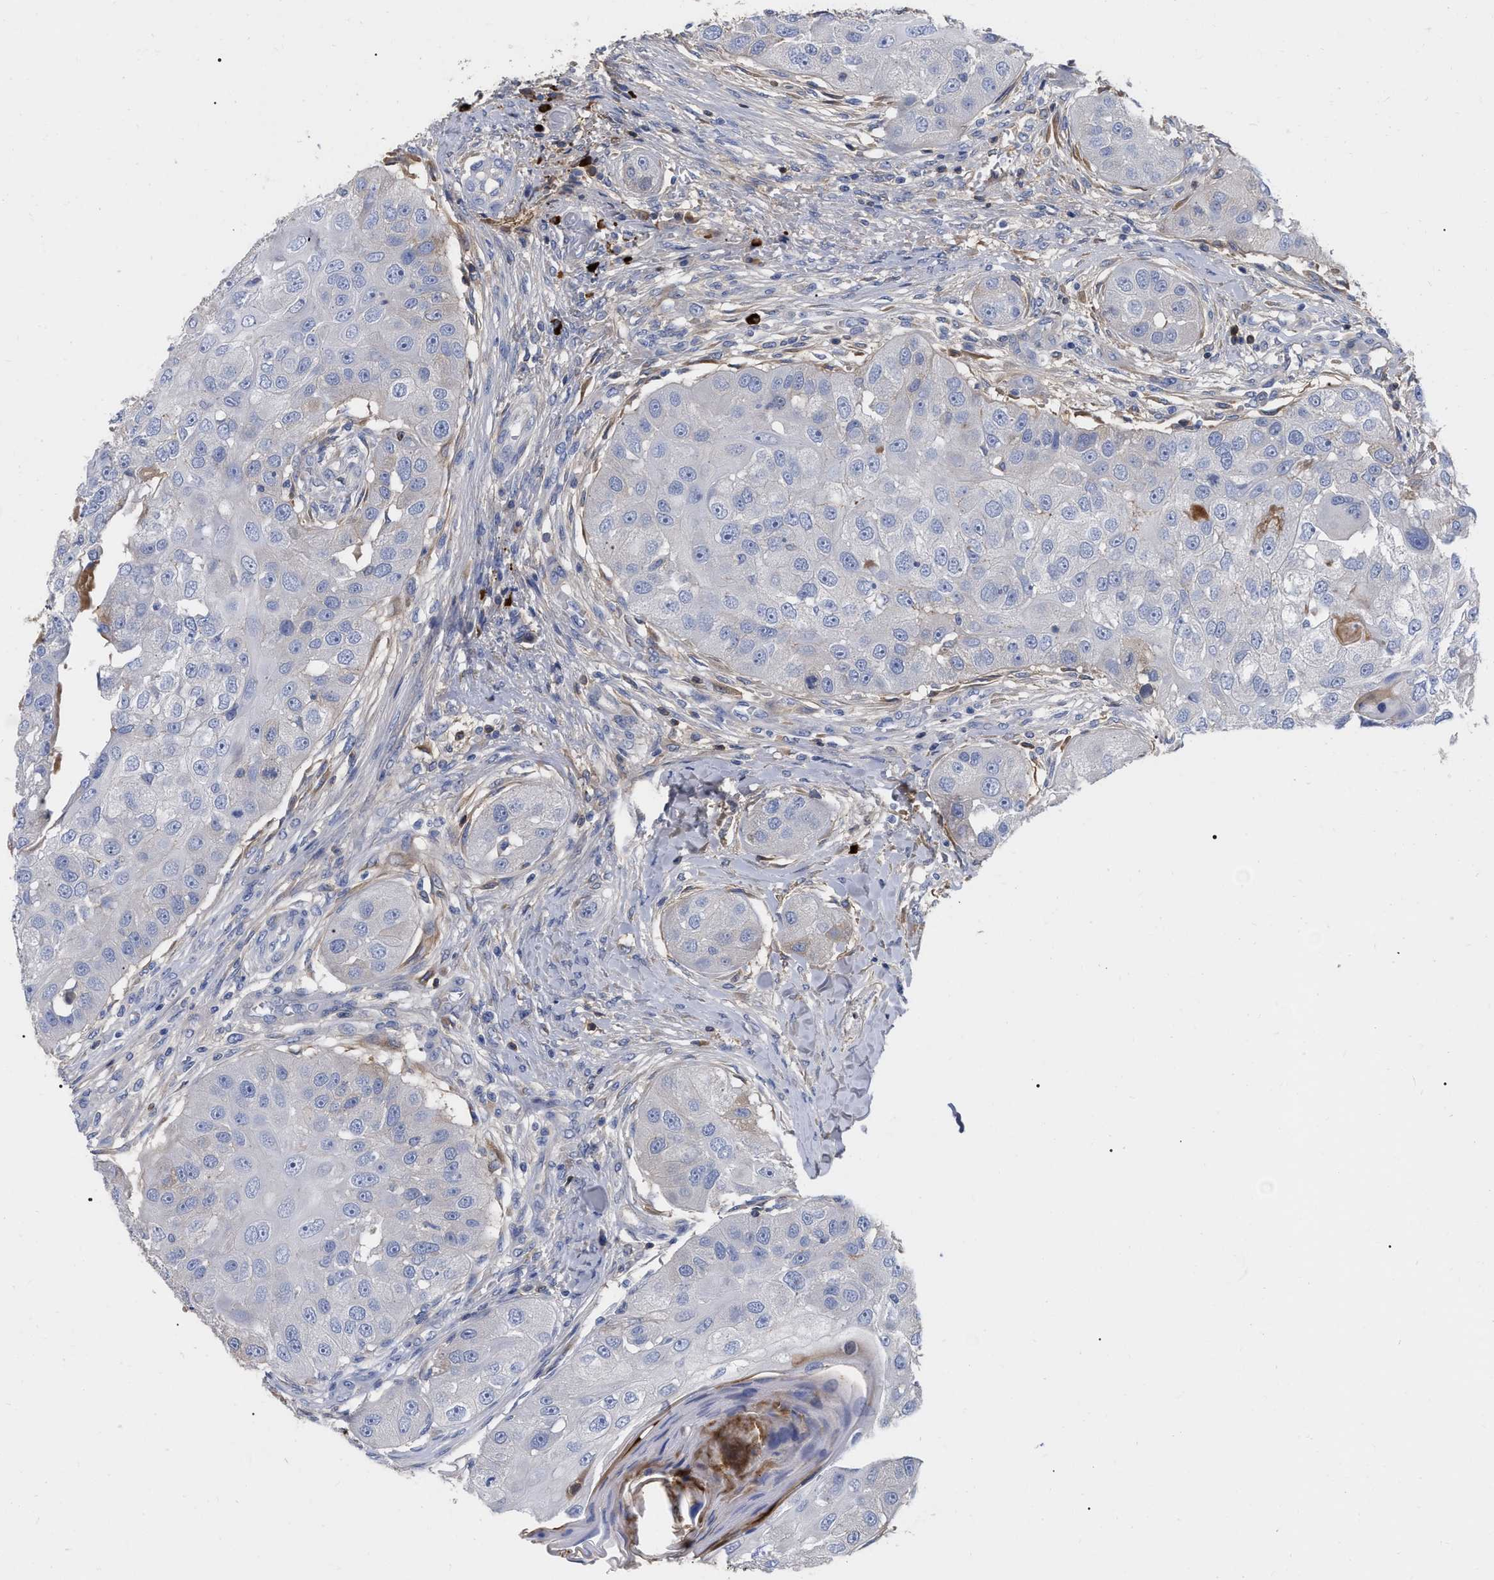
{"staining": {"intensity": "negative", "quantity": "none", "location": "none"}, "tissue": "head and neck cancer", "cell_type": "Tumor cells", "image_type": "cancer", "snomed": [{"axis": "morphology", "description": "Normal tissue, NOS"}, {"axis": "morphology", "description": "Squamous cell carcinoma, NOS"}, {"axis": "topography", "description": "Skeletal muscle"}, {"axis": "topography", "description": "Head-Neck"}], "caption": "This is an immunohistochemistry image of human head and neck cancer (squamous cell carcinoma). There is no positivity in tumor cells.", "gene": "IGHV5-51", "patient": {"sex": "male", "age": 51}}